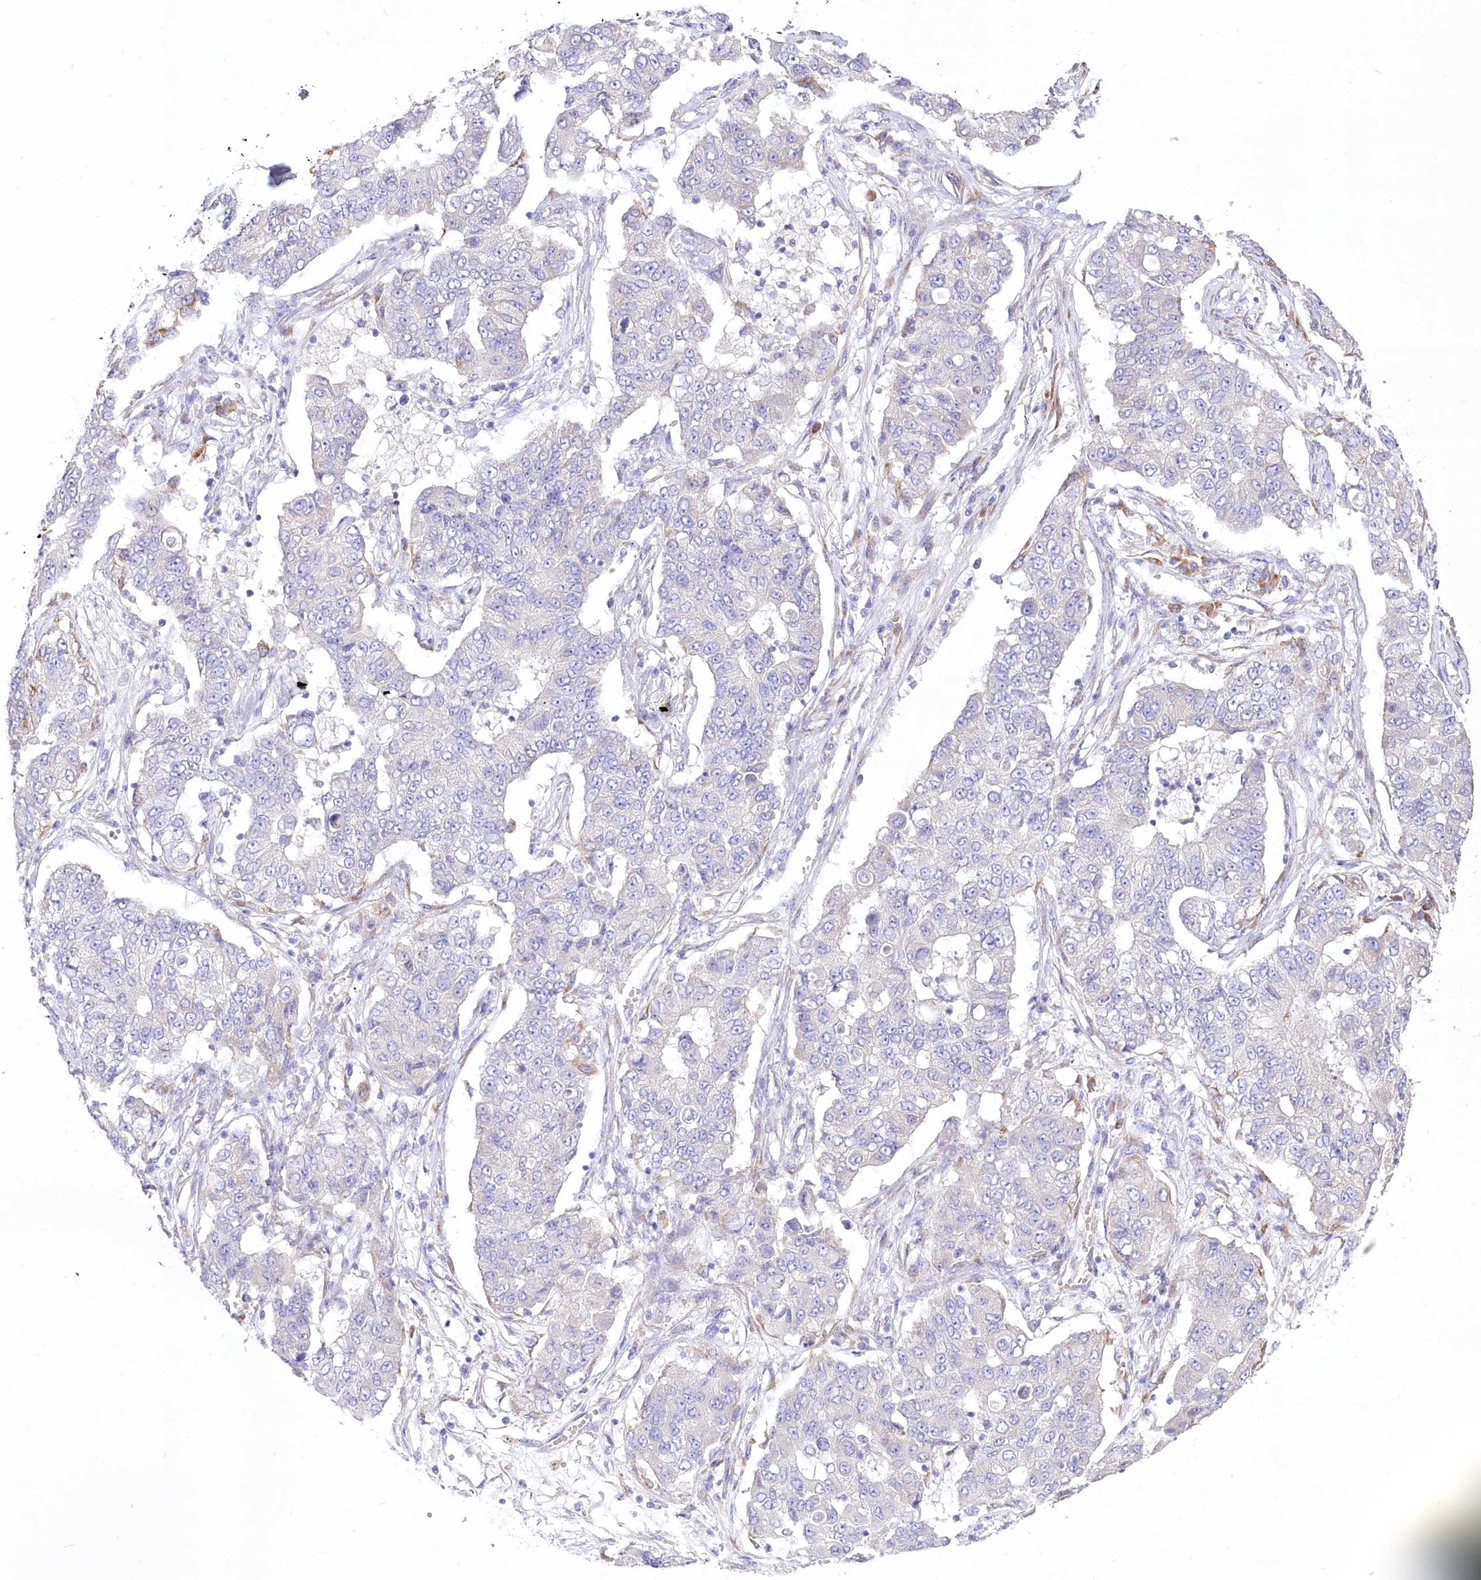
{"staining": {"intensity": "negative", "quantity": "none", "location": "none"}, "tissue": "lung cancer", "cell_type": "Tumor cells", "image_type": "cancer", "snomed": [{"axis": "morphology", "description": "Squamous cell carcinoma, NOS"}, {"axis": "topography", "description": "Lung"}], "caption": "DAB immunohistochemical staining of lung cancer (squamous cell carcinoma) displays no significant staining in tumor cells.", "gene": "STT3B", "patient": {"sex": "male", "age": 74}}